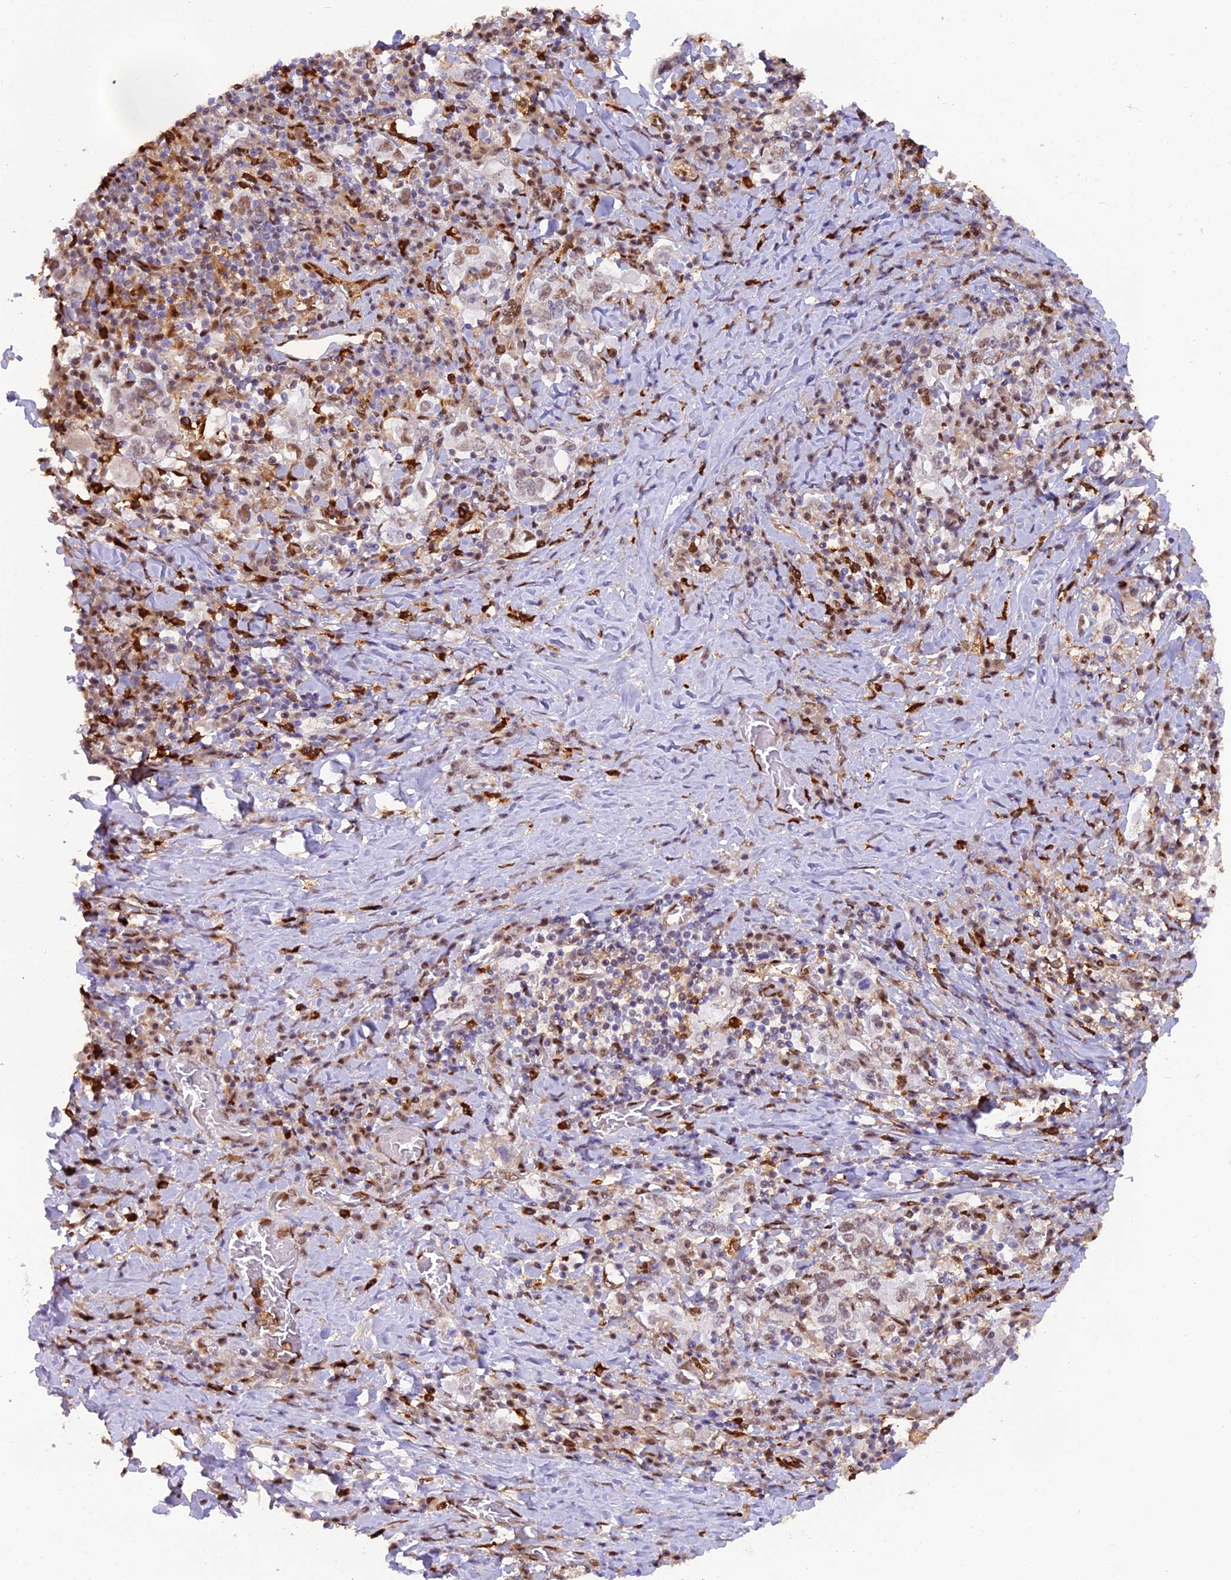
{"staining": {"intensity": "weak", "quantity": ">75%", "location": "nuclear"}, "tissue": "stomach cancer", "cell_type": "Tumor cells", "image_type": "cancer", "snomed": [{"axis": "morphology", "description": "Adenocarcinoma, NOS"}, {"axis": "topography", "description": "Stomach, upper"}, {"axis": "topography", "description": "Stomach"}], "caption": "Stomach cancer (adenocarcinoma) stained for a protein demonstrates weak nuclear positivity in tumor cells.", "gene": "NPEPL1", "patient": {"sex": "male", "age": 62}}